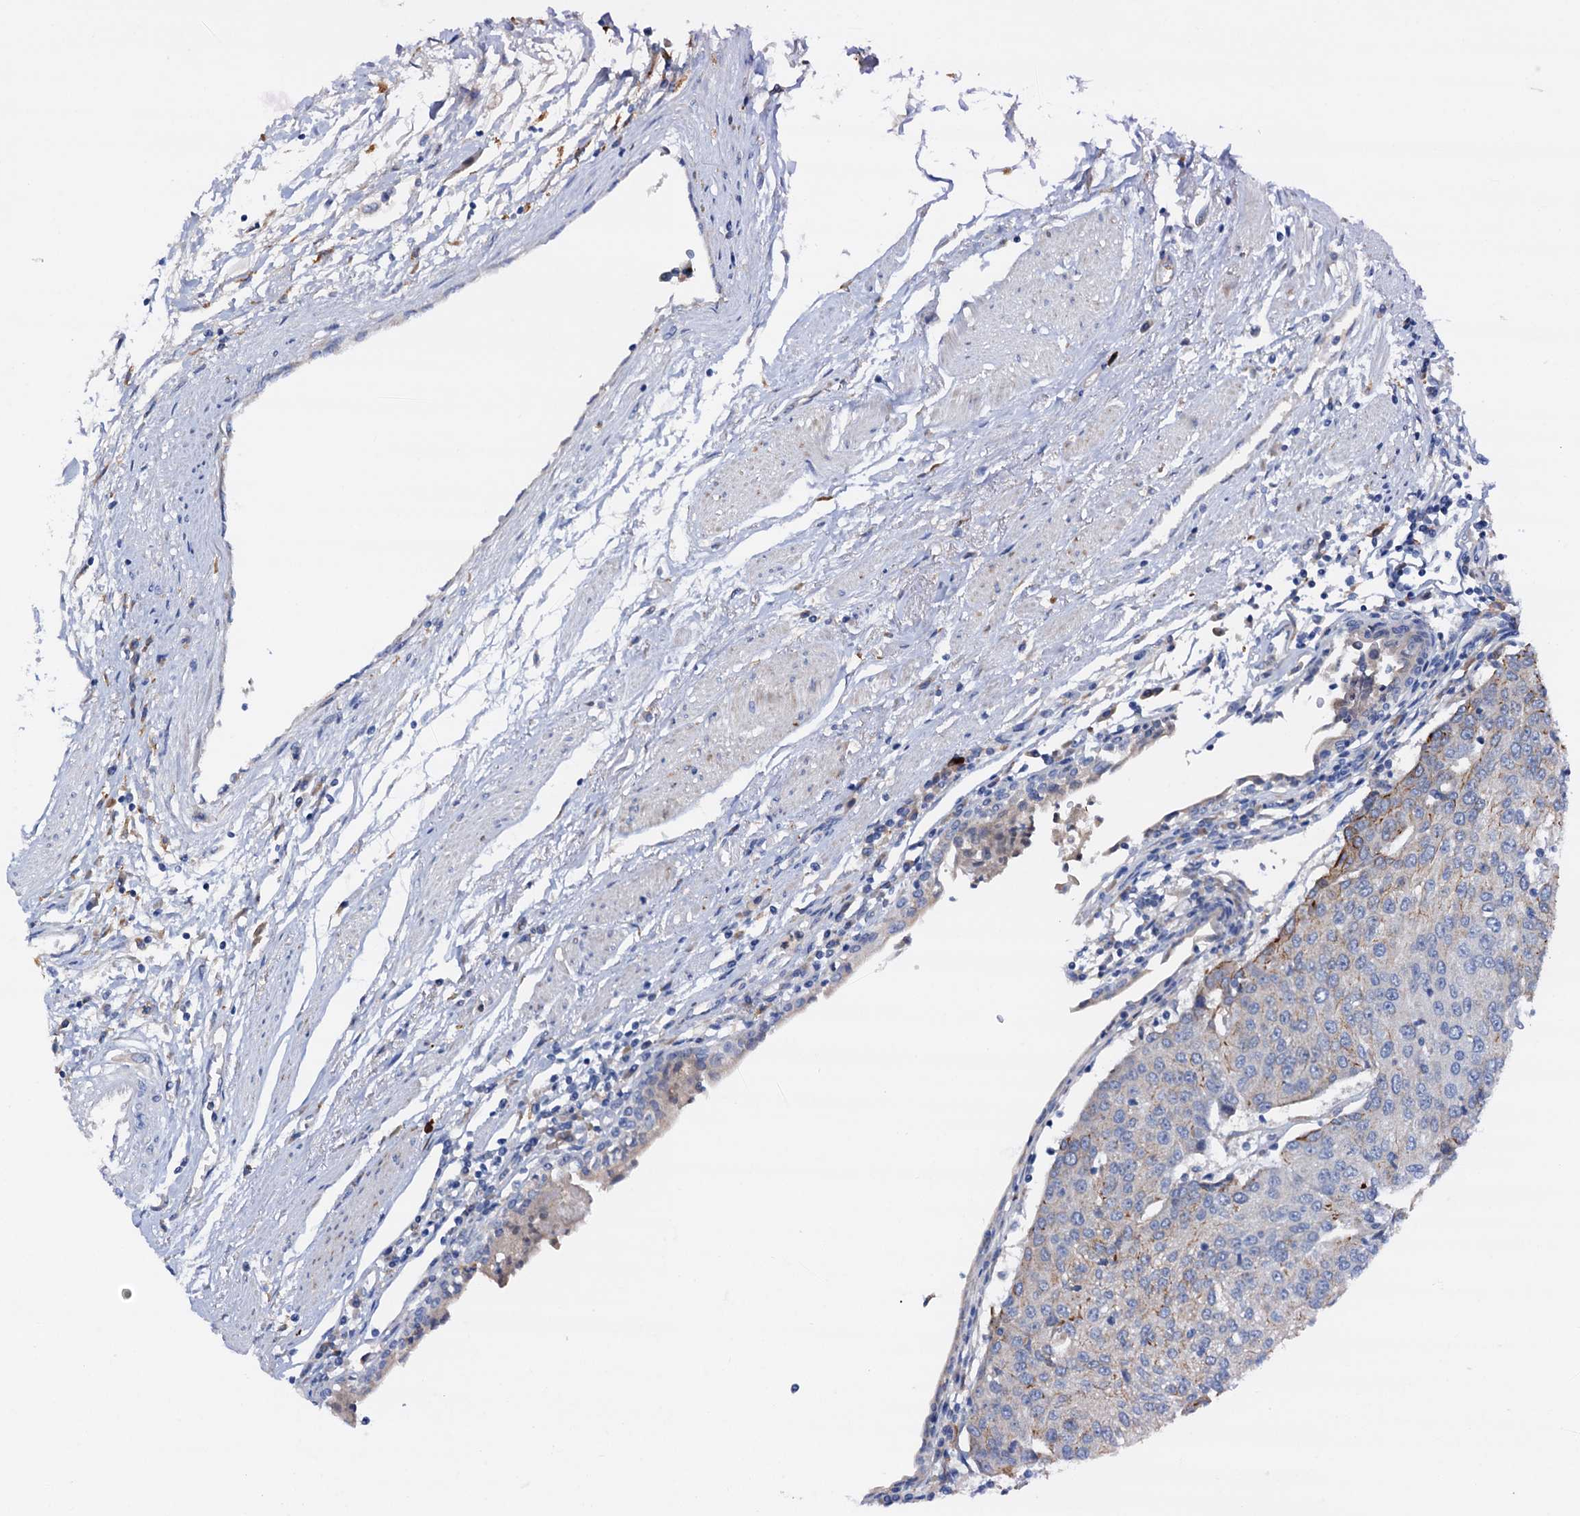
{"staining": {"intensity": "negative", "quantity": "none", "location": "none"}, "tissue": "urothelial cancer", "cell_type": "Tumor cells", "image_type": "cancer", "snomed": [{"axis": "morphology", "description": "Urothelial carcinoma, High grade"}, {"axis": "topography", "description": "Urinary bladder"}], "caption": "High power microscopy photomicrograph of an immunohistochemistry (IHC) micrograph of high-grade urothelial carcinoma, revealing no significant expression in tumor cells. (DAB immunohistochemistry (IHC), high magnification).", "gene": "RASSF9", "patient": {"sex": "female", "age": 85}}